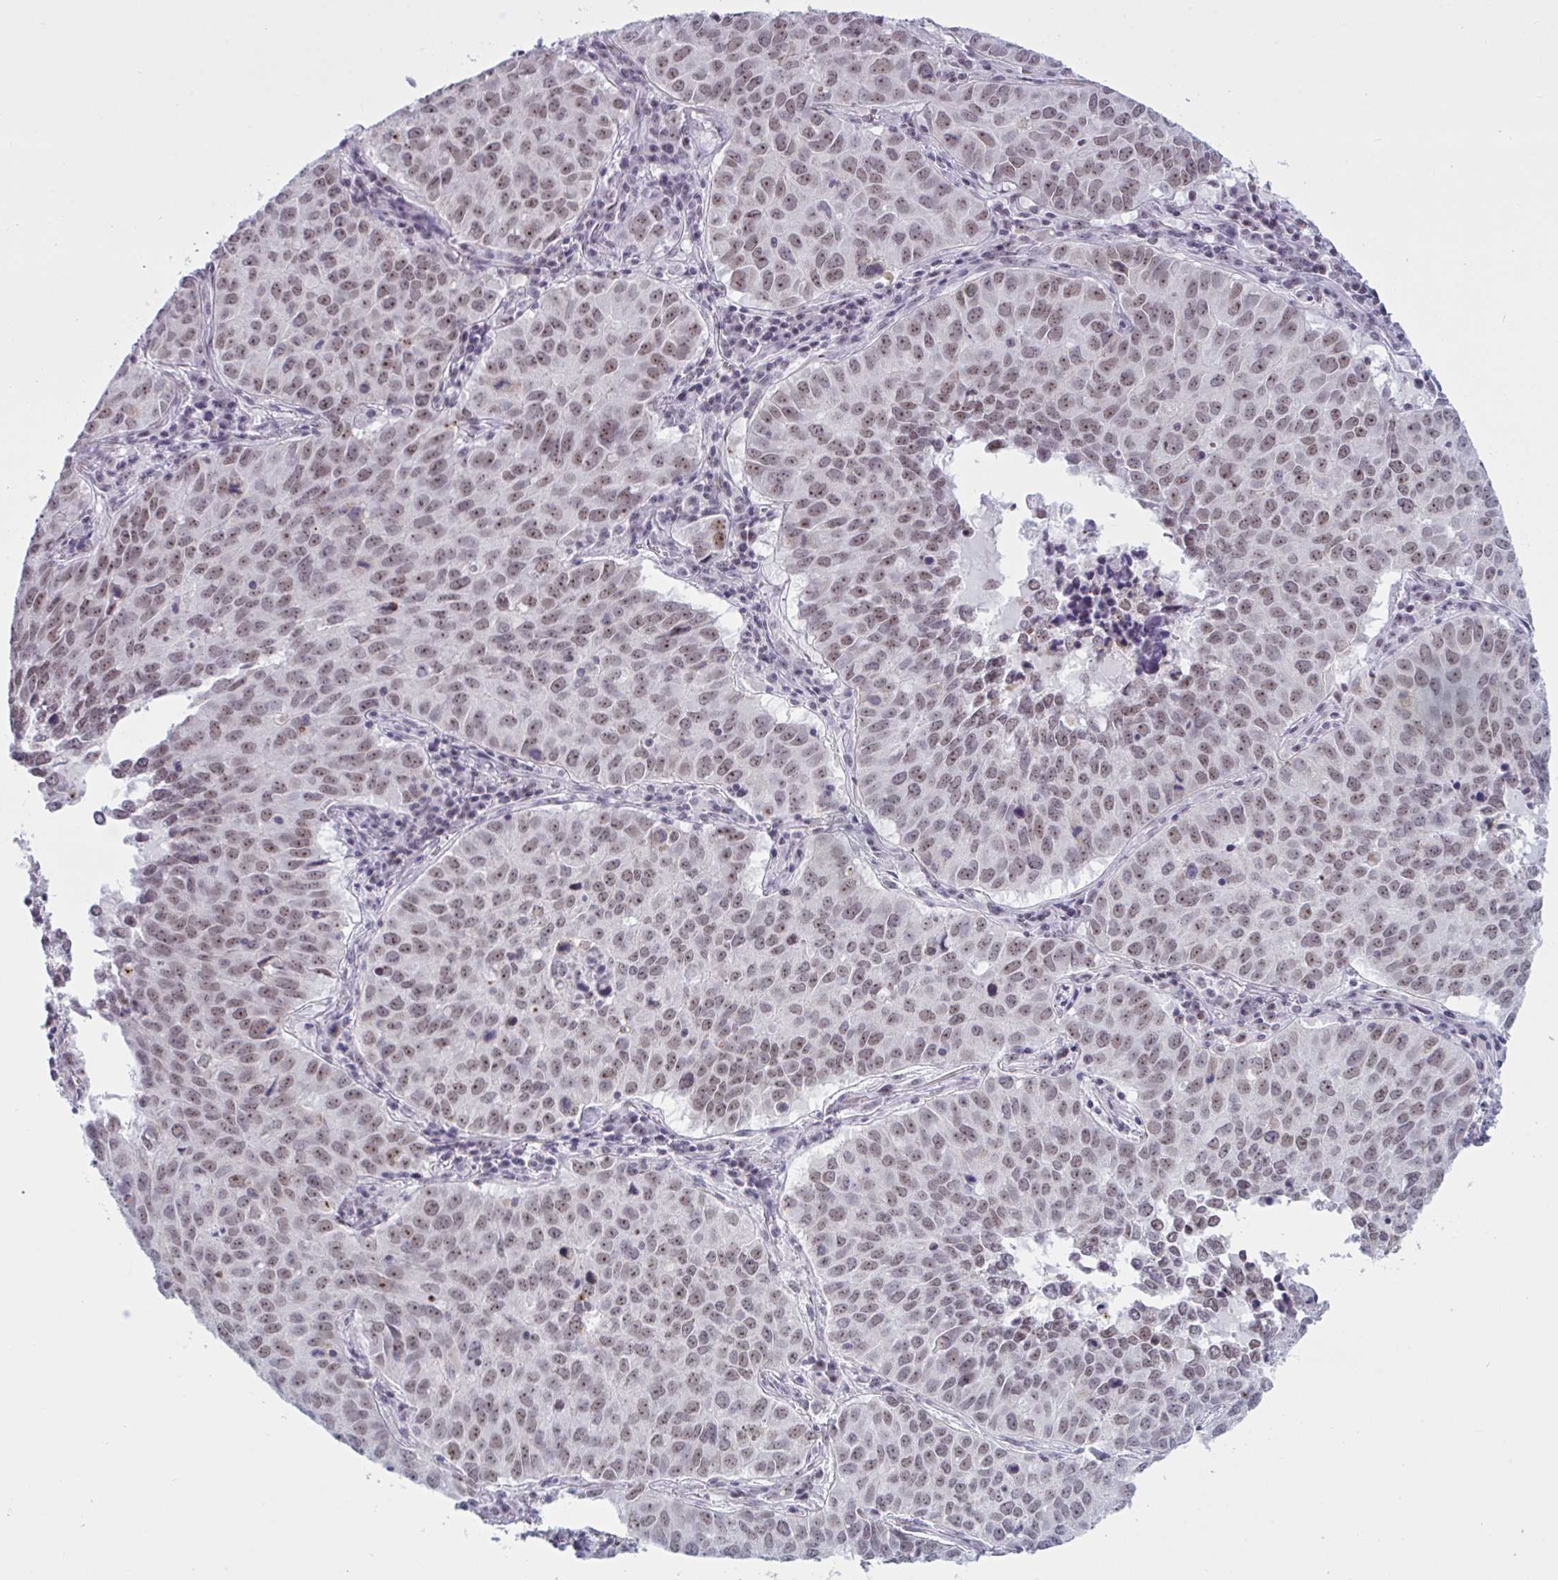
{"staining": {"intensity": "moderate", "quantity": ">75%", "location": "nuclear"}, "tissue": "lung cancer", "cell_type": "Tumor cells", "image_type": "cancer", "snomed": [{"axis": "morphology", "description": "Adenocarcinoma, NOS"}, {"axis": "topography", "description": "Lung"}], "caption": "Human adenocarcinoma (lung) stained with a brown dye exhibits moderate nuclear positive expression in approximately >75% of tumor cells.", "gene": "TGM6", "patient": {"sex": "female", "age": 50}}